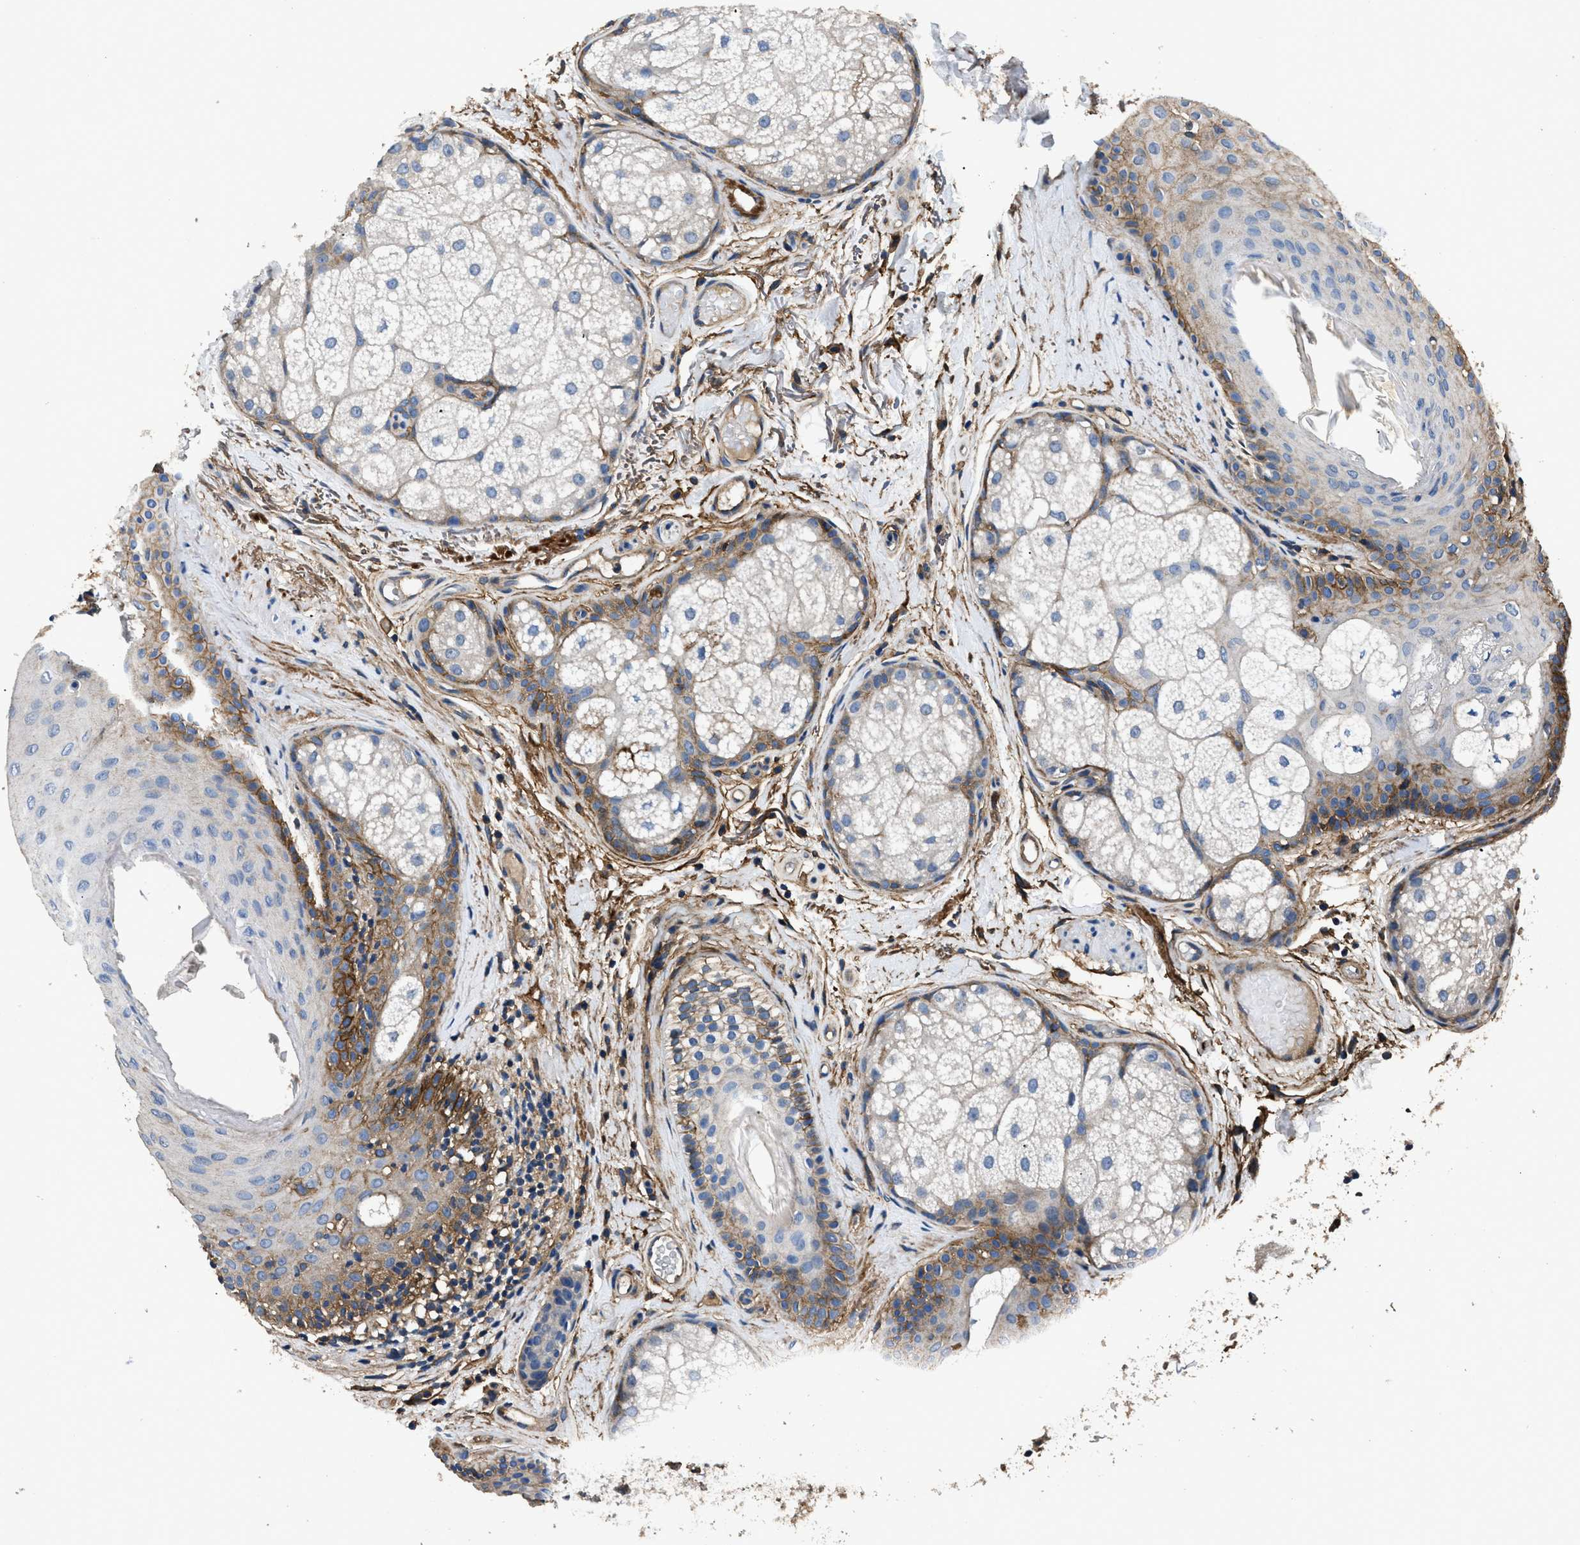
{"staining": {"intensity": "strong", "quantity": "<25%", "location": "cytoplasmic/membranous"}, "tissue": "oral mucosa", "cell_type": "Squamous epithelial cells", "image_type": "normal", "snomed": [{"axis": "morphology", "description": "Normal tissue, NOS"}, {"axis": "topography", "description": "Skin"}, {"axis": "topography", "description": "Oral tissue"}], "caption": "High-power microscopy captured an immunohistochemistry histopathology image of unremarkable oral mucosa, revealing strong cytoplasmic/membranous positivity in approximately <25% of squamous epithelial cells. (DAB IHC with brightfield microscopy, high magnification).", "gene": "CD276", "patient": {"sex": "male", "age": 84}}